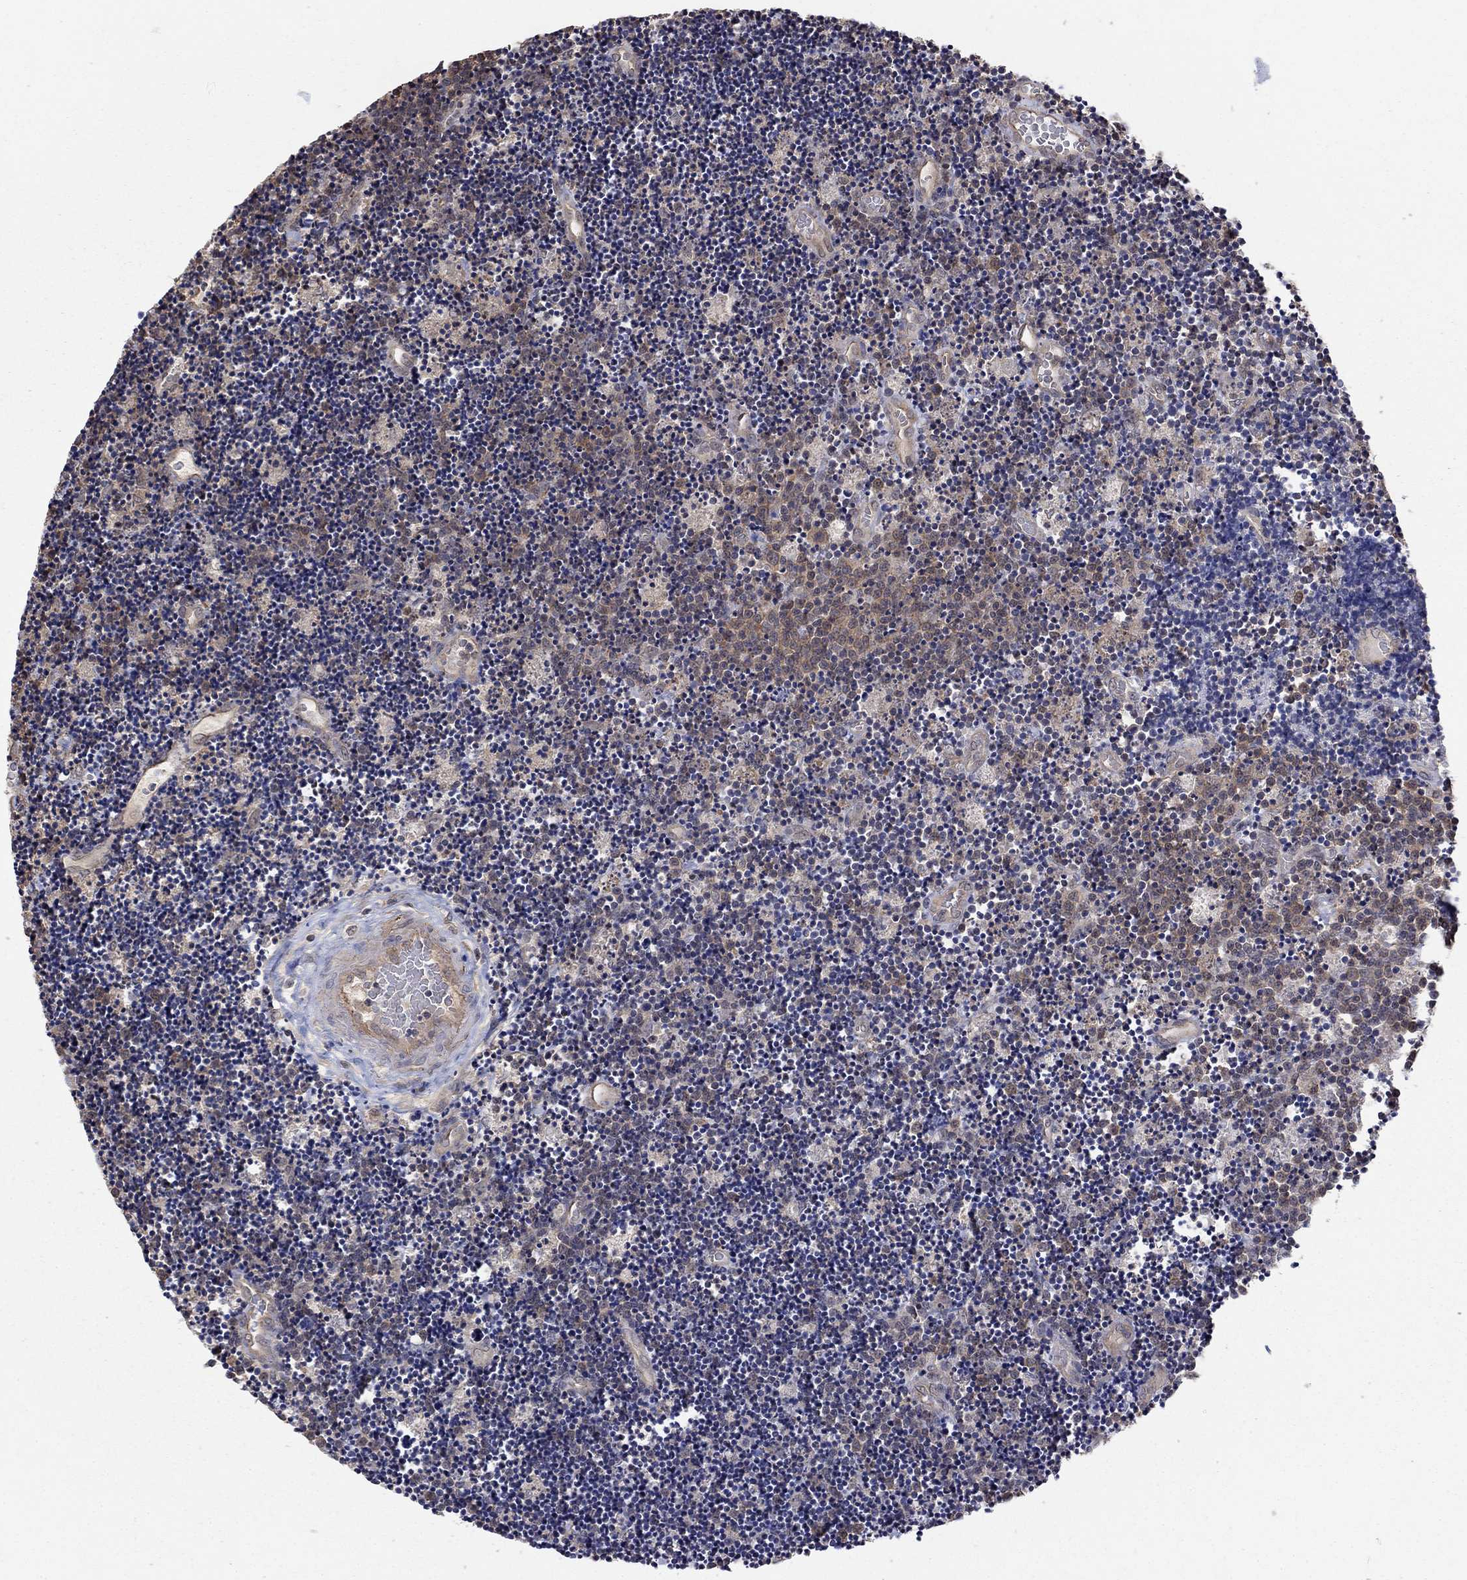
{"staining": {"intensity": "weak", "quantity": "25%-75%", "location": "cytoplasmic/membranous"}, "tissue": "lymphoma", "cell_type": "Tumor cells", "image_type": "cancer", "snomed": [{"axis": "morphology", "description": "Malignant lymphoma, non-Hodgkin's type, Low grade"}, {"axis": "topography", "description": "Brain"}], "caption": "The micrograph demonstrates a brown stain indicating the presence of a protein in the cytoplasmic/membranous of tumor cells in lymphoma.", "gene": "RNF114", "patient": {"sex": "female", "age": 66}}